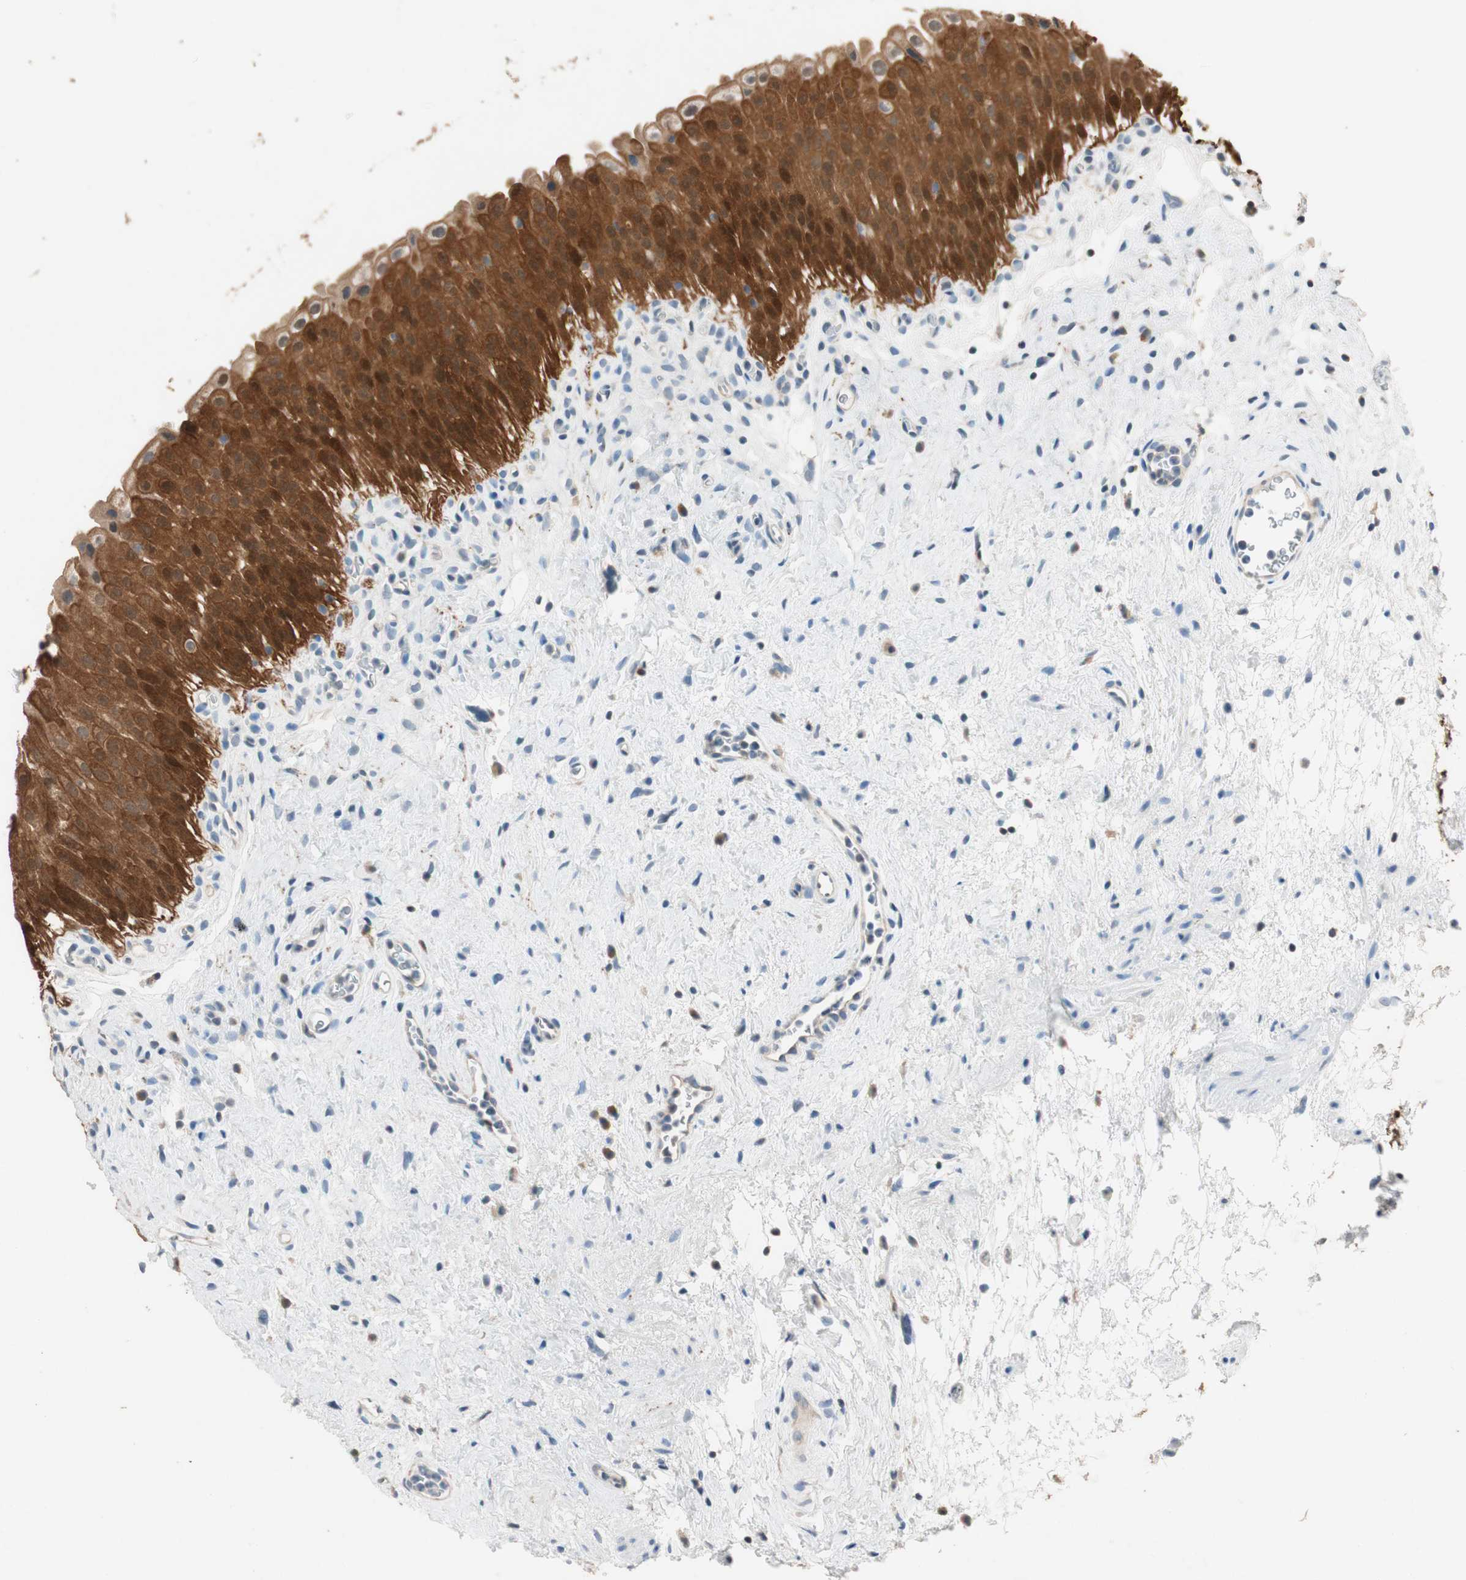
{"staining": {"intensity": "strong", "quantity": ">75%", "location": "cytoplasmic/membranous"}, "tissue": "urinary bladder", "cell_type": "Urothelial cells", "image_type": "normal", "snomed": [{"axis": "morphology", "description": "Normal tissue, NOS"}, {"axis": "morphology", "description": "Urothelial carcinoma, High grade"}, {"axis": "topography", "description": "Urinary bladder"}], "caption": "This is a histology image of IHC staining of benign urinary bladder, which shows strong staining in the cytoplasmic/membranous of urothelial cells.", "gene": "SERPINB5", "patient": {"sex": "male", "age": 46}}